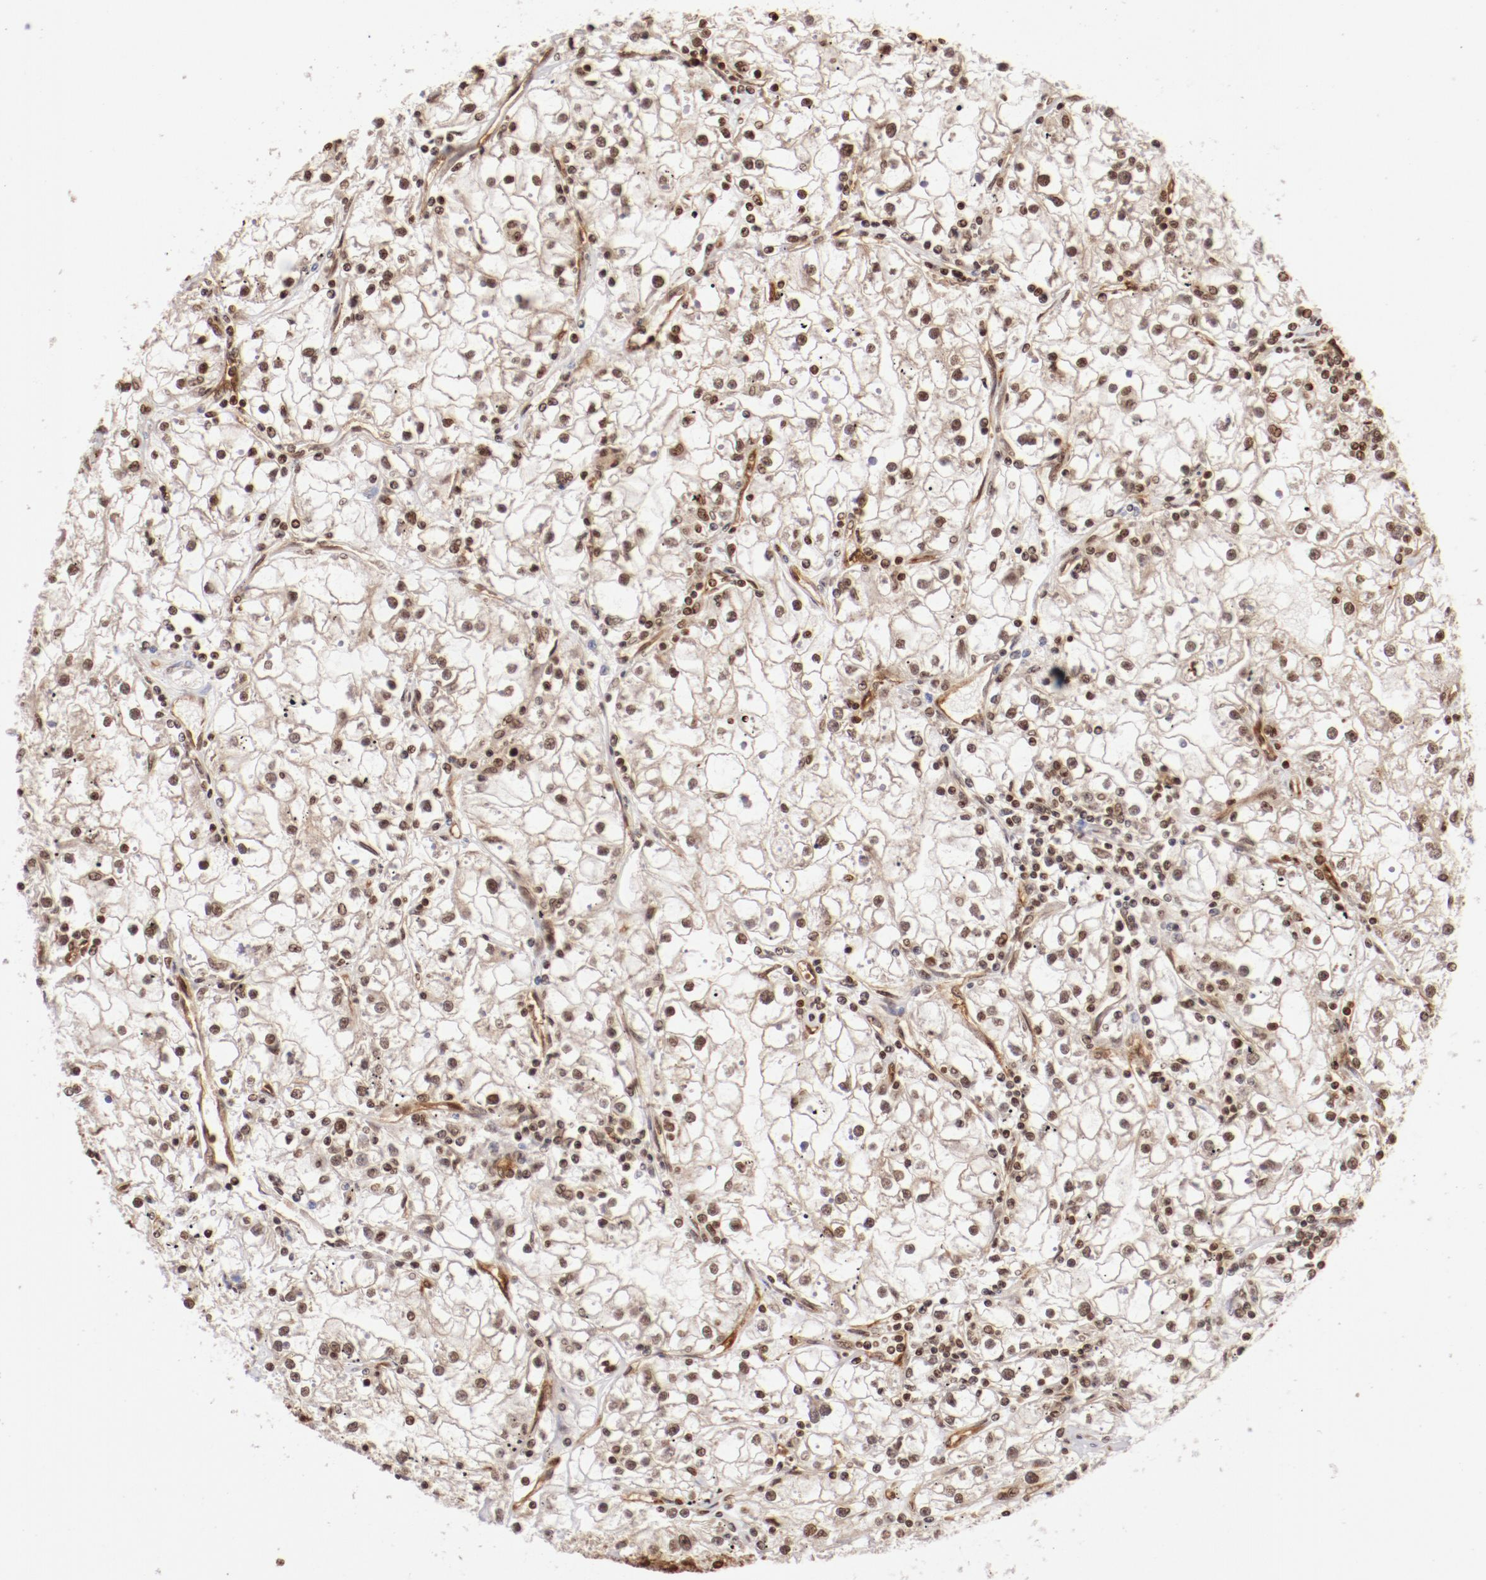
{"staining": {"intensity": "weak", "quantity": ">75%", "location": "nuclear"}, "tissue": "renal cancer", "cell_type": "Tumor cells", "image_type": "cancer", "snomed": [{"axis": "morphology", "description": "Adenocarcinoma, NOS"}, {"axis": "topography", "description": "Kidney"}], "caption": "The histopathology image shows immunohistochemical staining of renal cancer (adenocarcinoma). There is weak nuclear staining is appreciated in about >75% of tumor cells.", "gene": "ABL2", "patient": {"sex": "male", "age": 56}}